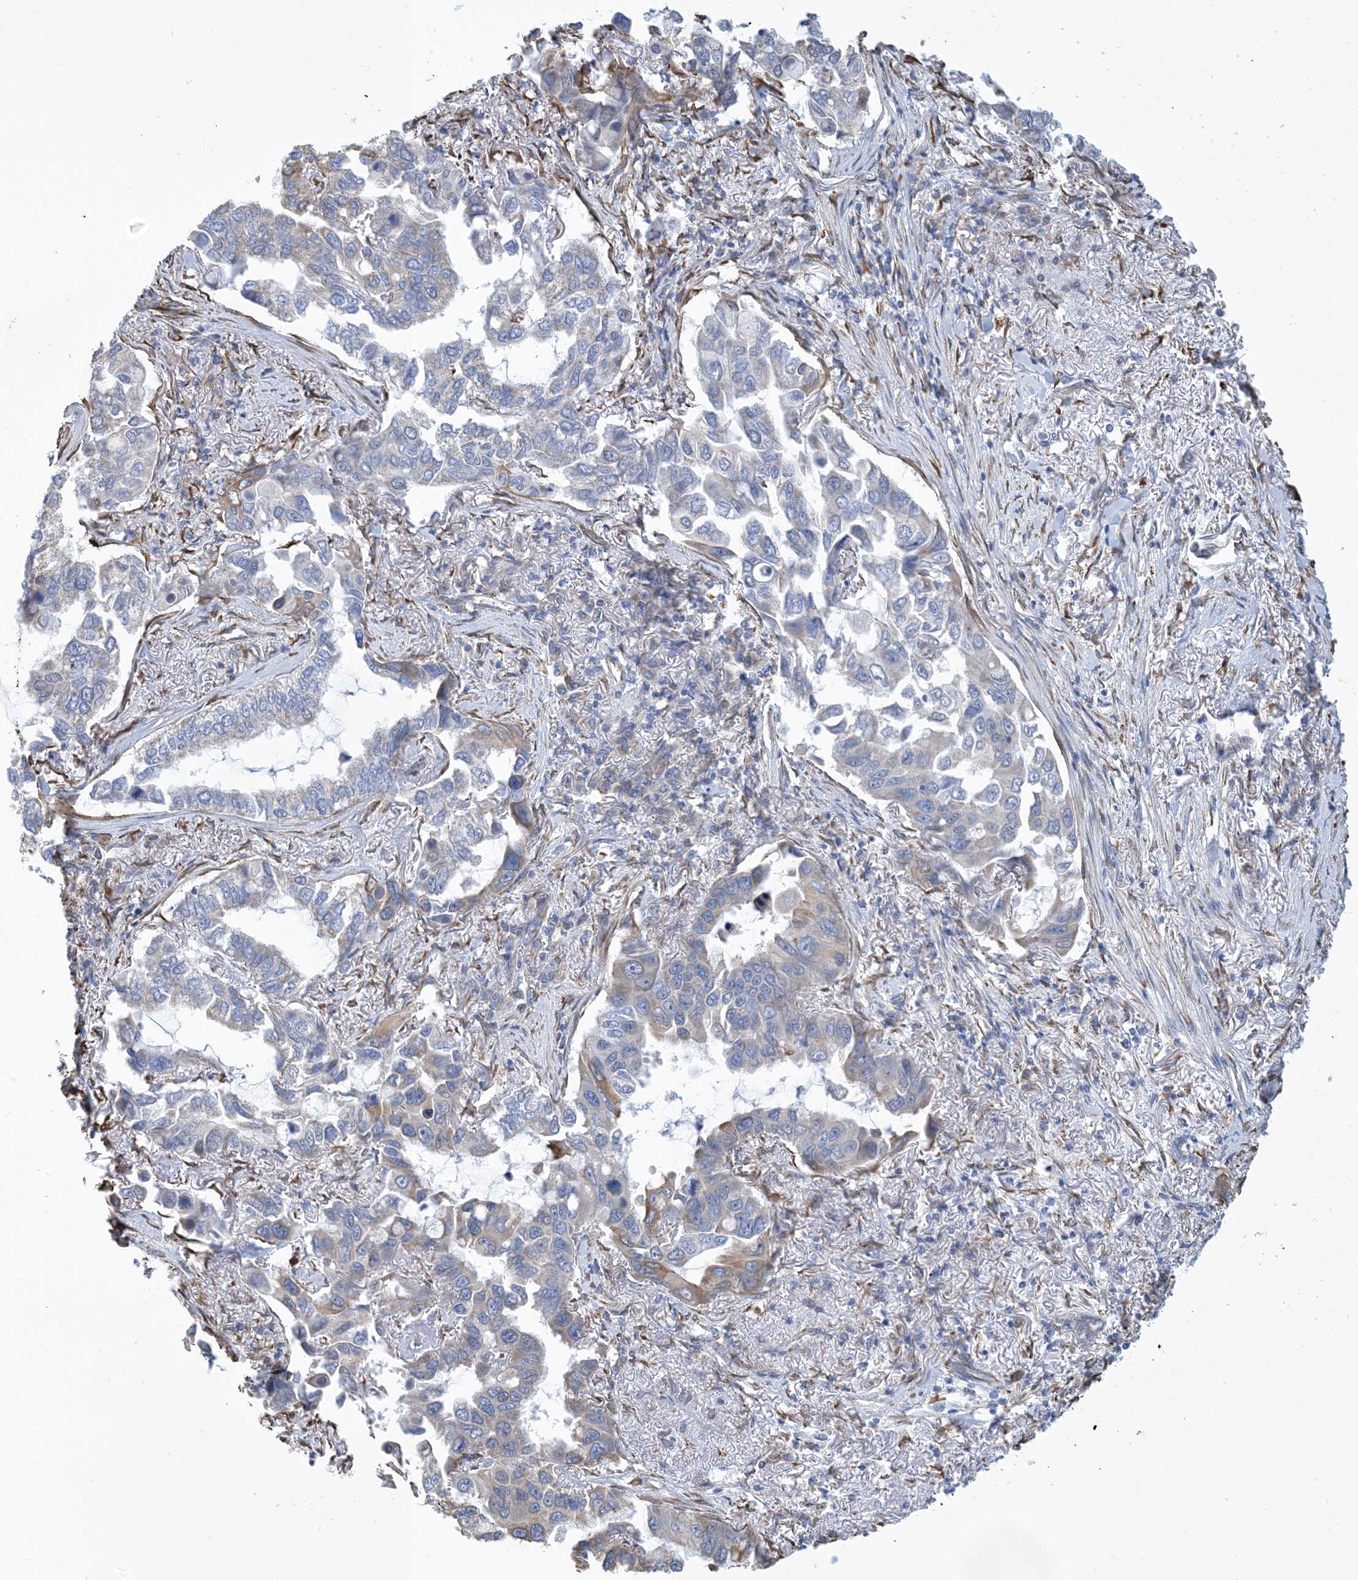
{"staining": {"intensity": "negative", "quantity": "none", "location": "none"}, "tissue": "lung cancer", "cell_type": "Tumor cells", "image_type": "cancer", "snomed": [{"axis": "morphology", "description": "Adenocarcinoma, NOS"}, {"axis": "topography", "description": "Lung"}], "caption": "This is an immunohistochemistry histopathology image of human lung cancer. There is no positivity in tumor cells.", "gene": "CCDC14", "patient": {"sex": "male", "age": 64}}